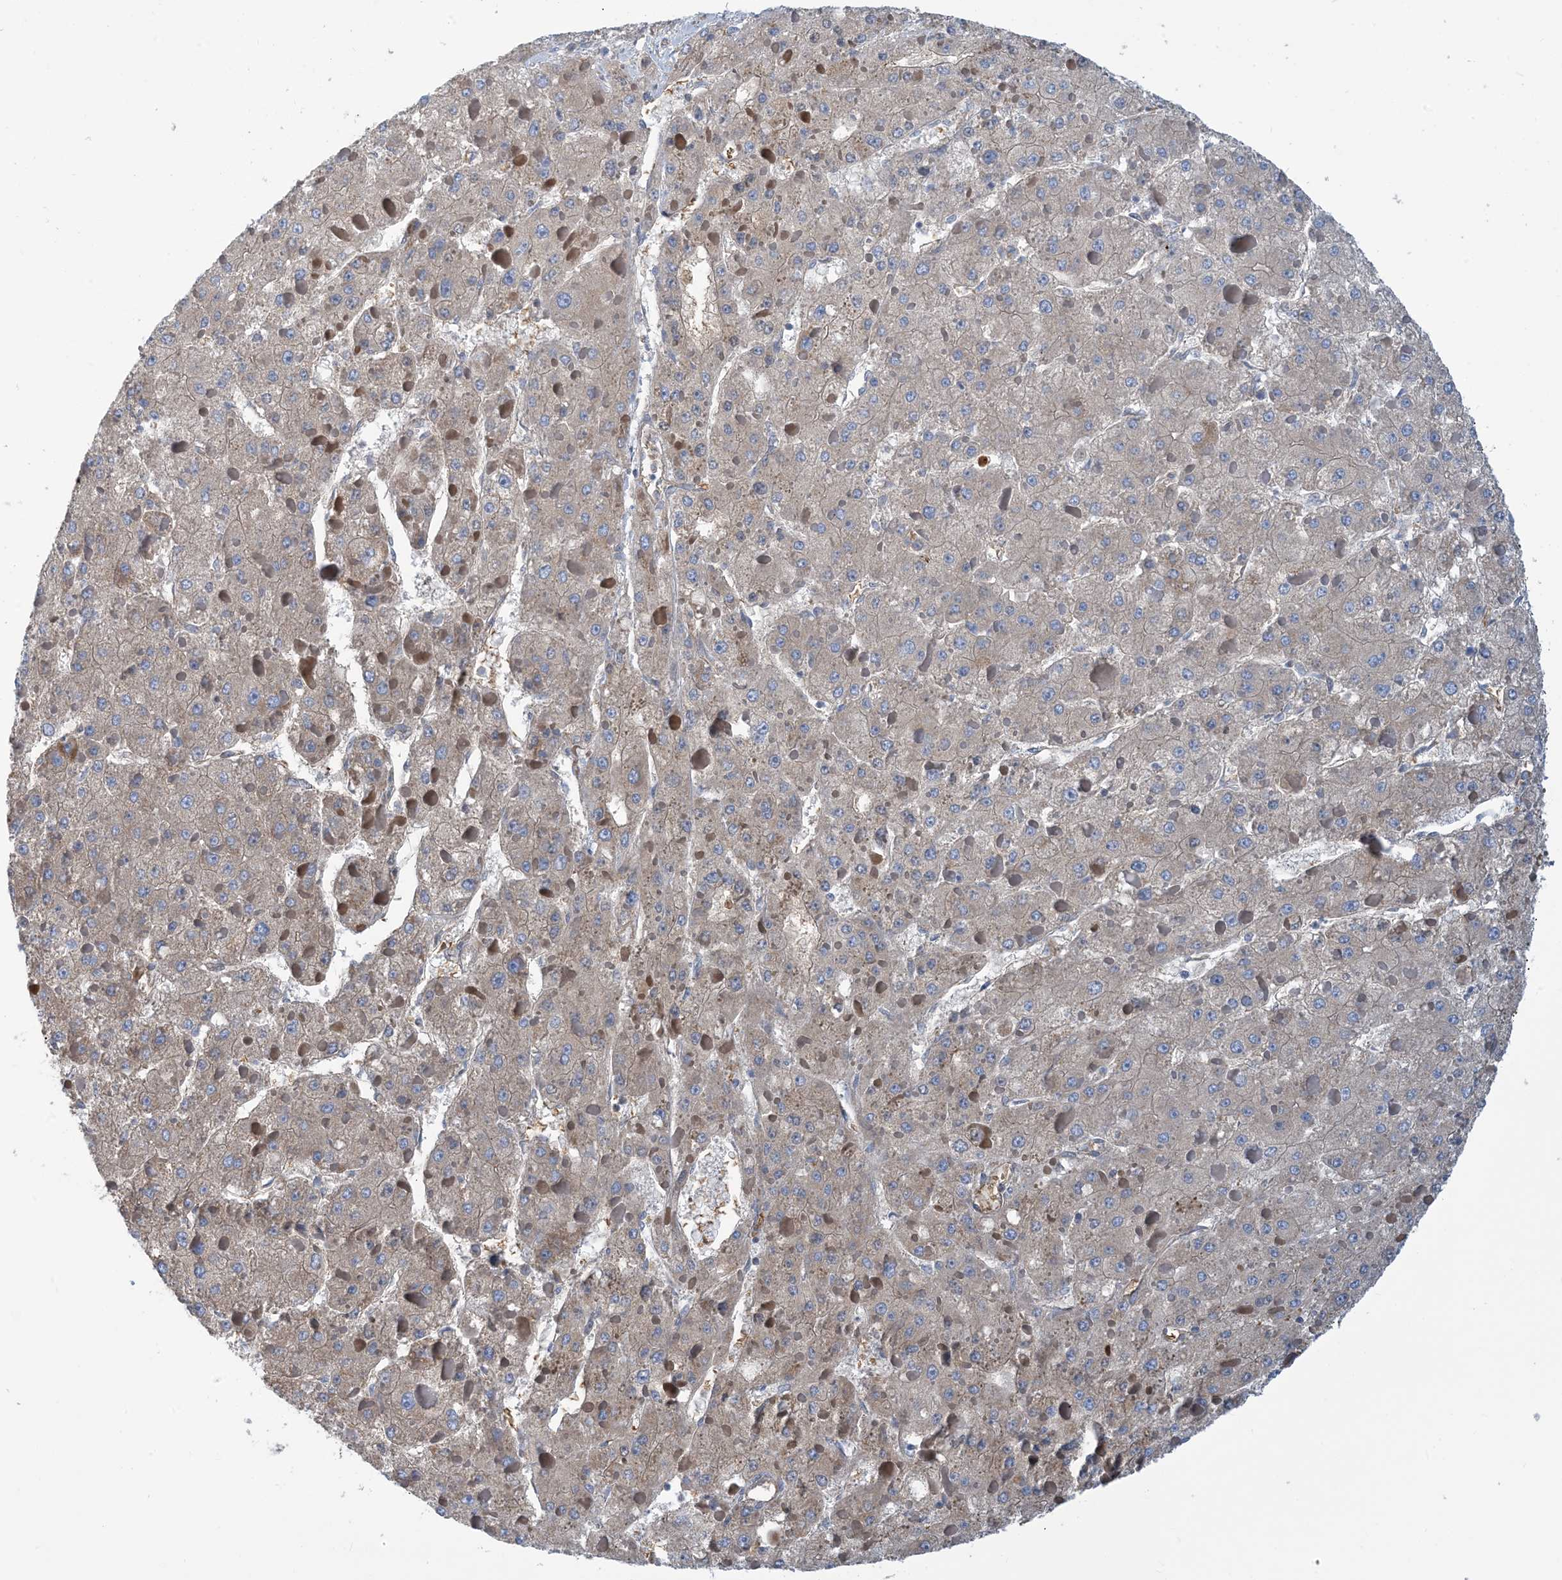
{"staining": {"intensity": "weak", "quantity": ">75%", "location": "cytoplasmic/membranous"}, "tissue": "liver cancer", "cell_type": "Tumor cells", "image_type": "cancer", "snomed": [{"axis": "morphology", "description": "Carcinoma, Hepatocellular, NOS"}, {"axis": "topography", "description": "Liver"}], "caption": "Liver cancer stained with DAB immunohistochemistry reveals low levels of weak cytoplasmic/membranous staining in approximately >75% of tumor cells. (DAB IHC with brightfield microscopy, high magnification).", "gene": "PHOSPHO2", "patient": {"sex": "female", "age": 73}}